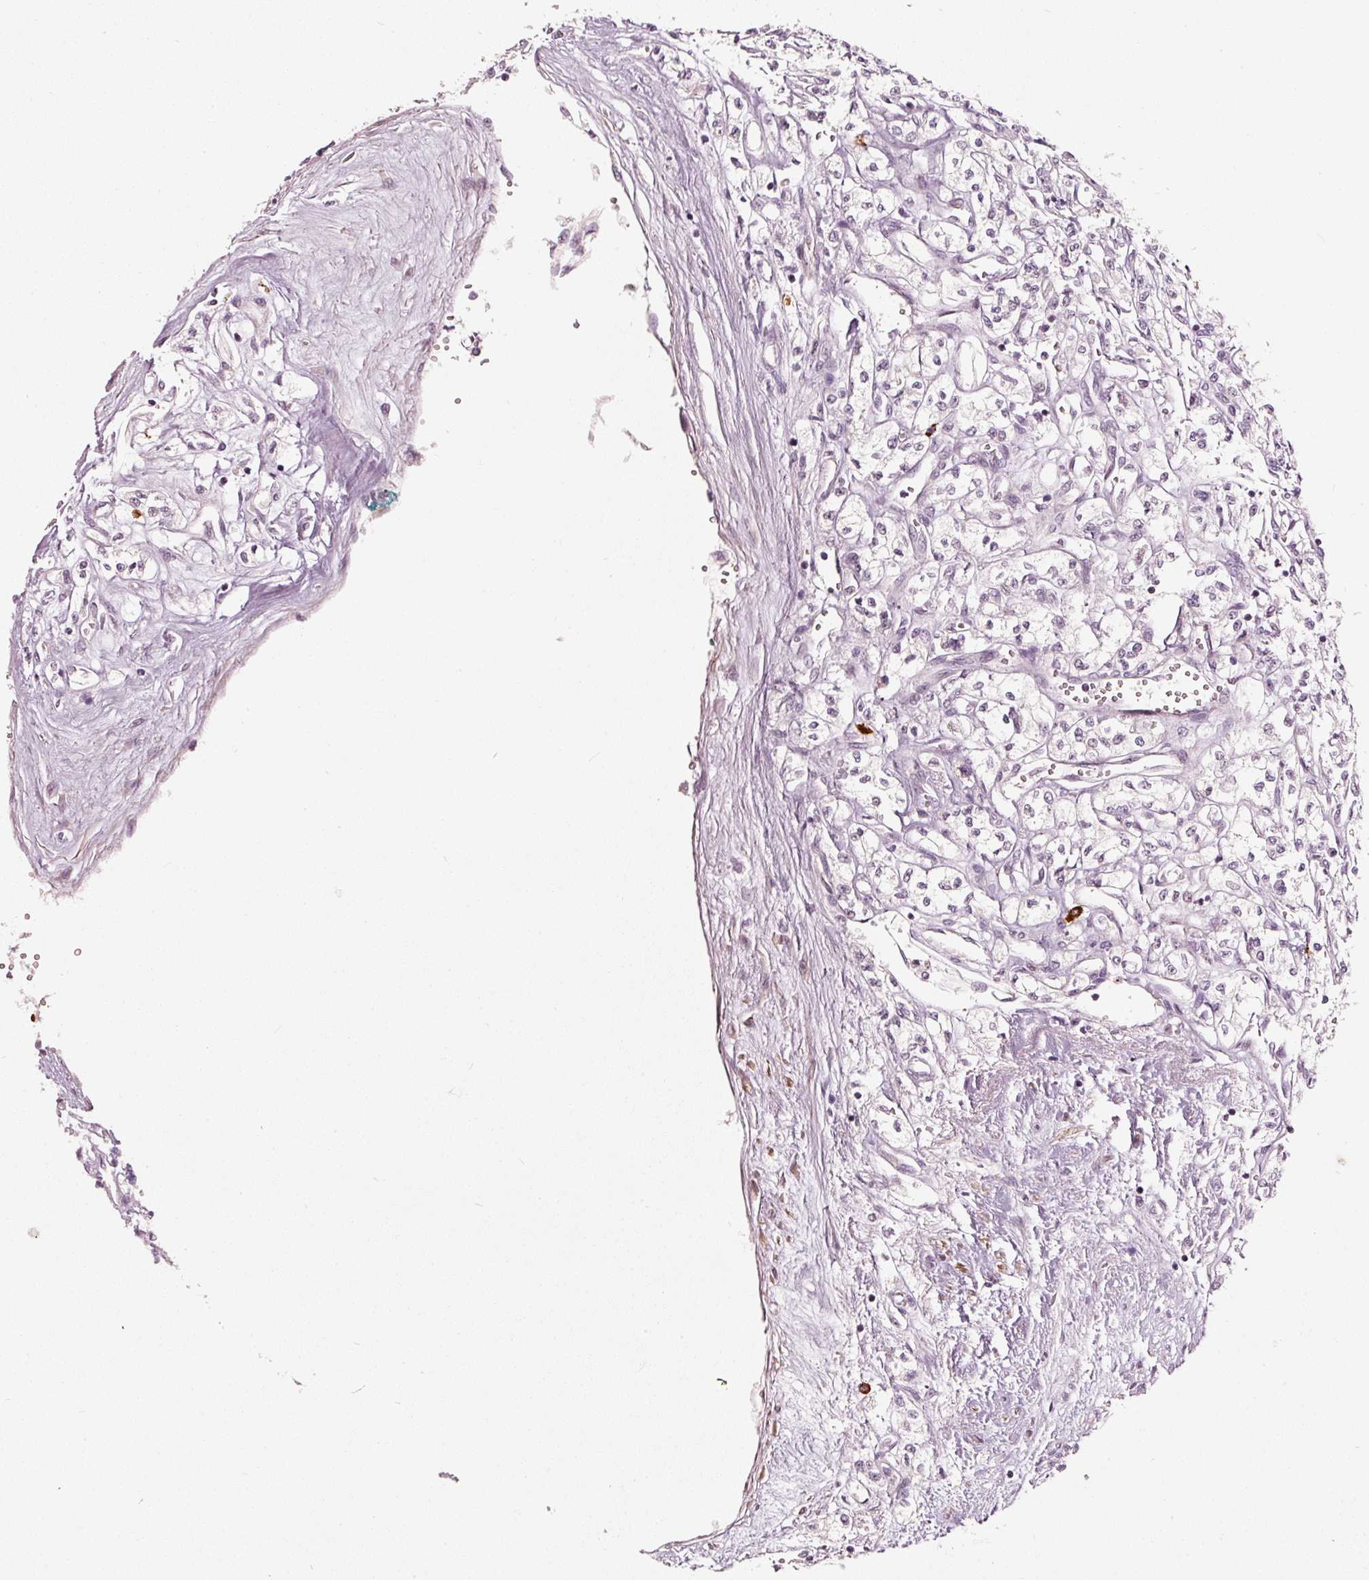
{"staining": {"intensity": "negative", "quantity": "none", "location": "none"}, "tissue": "renal cancer", "cell_type": "Tumor cells", "image_type": "cancer", "snomed": [{"axis": "morphology", "description": "Adenocarcinoma, NOS"}, {"axis": "topography", "description": "Kidney"}], "caption": "IHC micrograph of human renal cancer stained for a protein (brown), which shows no positivity in tumor cells.", "gene": "MXRA8", "patient": {"sex": "male", "age": 56}}